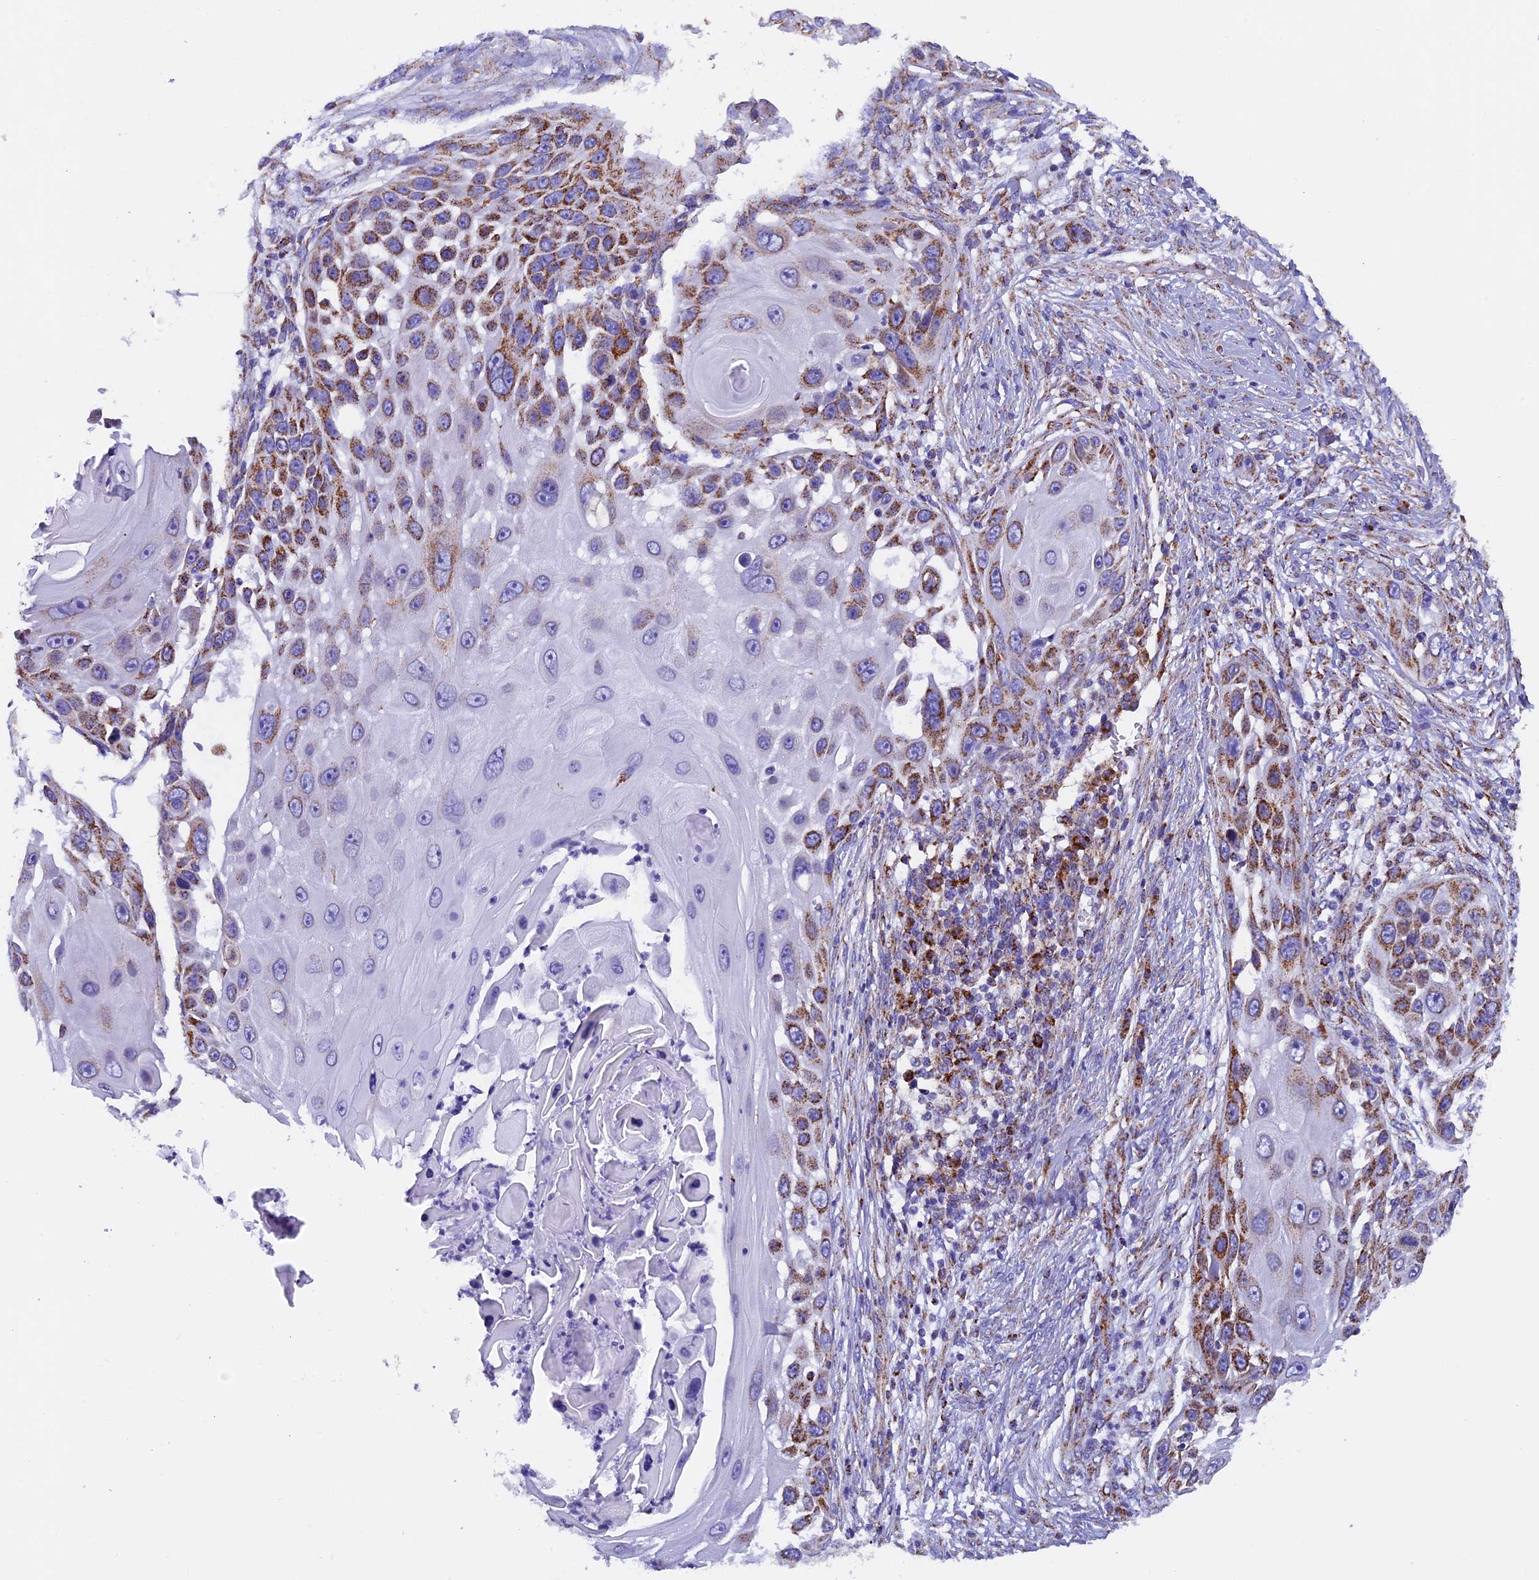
{"staining": {"intensity": "moderate", "quantity": "25%-75%", "location": "cytoplasmic/membranous"}, "tissue": "skin cancer", "cell_type": "Tumor cells", "image_type": "cancer", "snomed": [{"axis": "morphology", "description": "Squamous cell carcinoma, NOS"}, {"axis": "topography", "description": "Skin"}], "caption": "A micrograph of human squamous cell carcinoma (skin) stained for a protein exhibits moderate cytoplasmic/membranous brown staining in tumor cells. The protein is stained brown, and the nuclei are stained in blue (DAB (3,3'-diaminobenzidine) IHC with brightfield microscopy, high magnification).", "gene": "SLC8B1", "patient": {"sex": "female", "age": 44}}